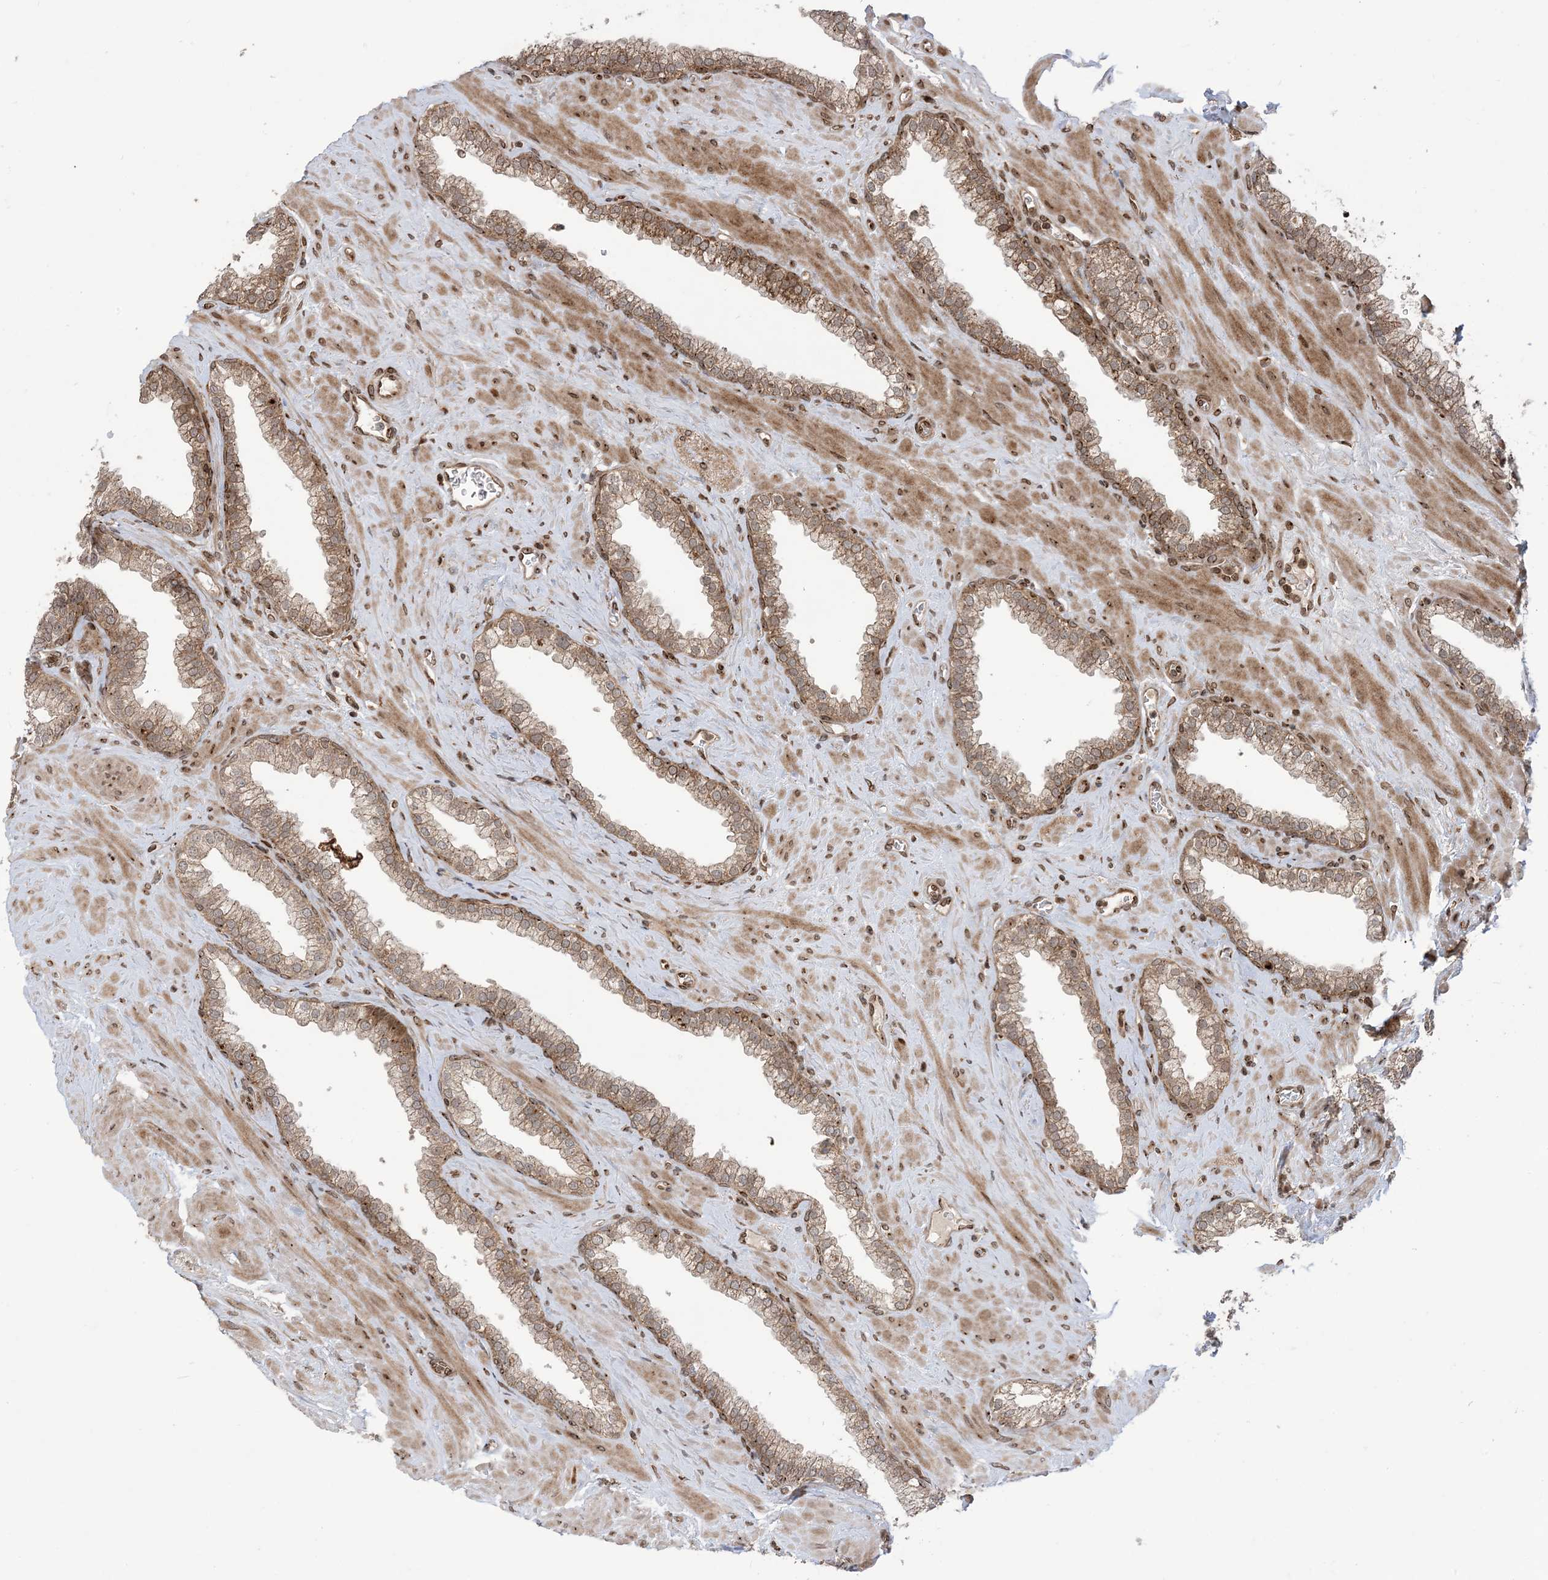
{"staining": {"intensity": "moderate", "quantity": ">75%", "location": "cytoplasmic/membranous"}, "tissue": "prostate", "cell_type": "Glandular cells", "image_type": "normal", "snomed": [{"axis": "morphology", "description": "Normal tissue, NOS"}, {"axis": "morphology", "description": "Urothelial carcinoma, Low grade"}, {"axis": "topography", "description": "Urinary bladder"}, {"axis": "topography", "description": "Prostate"}], "caption": "Protein staining demonstrates moderate cytoplasmic/membranous expression in approximately >75% of glandular cells in benign prostate. (DAB = brown stain, brightfield microscopy at high magnification).", "gene": "CASP4", "patient": {"sex": "male", "age": 60}}